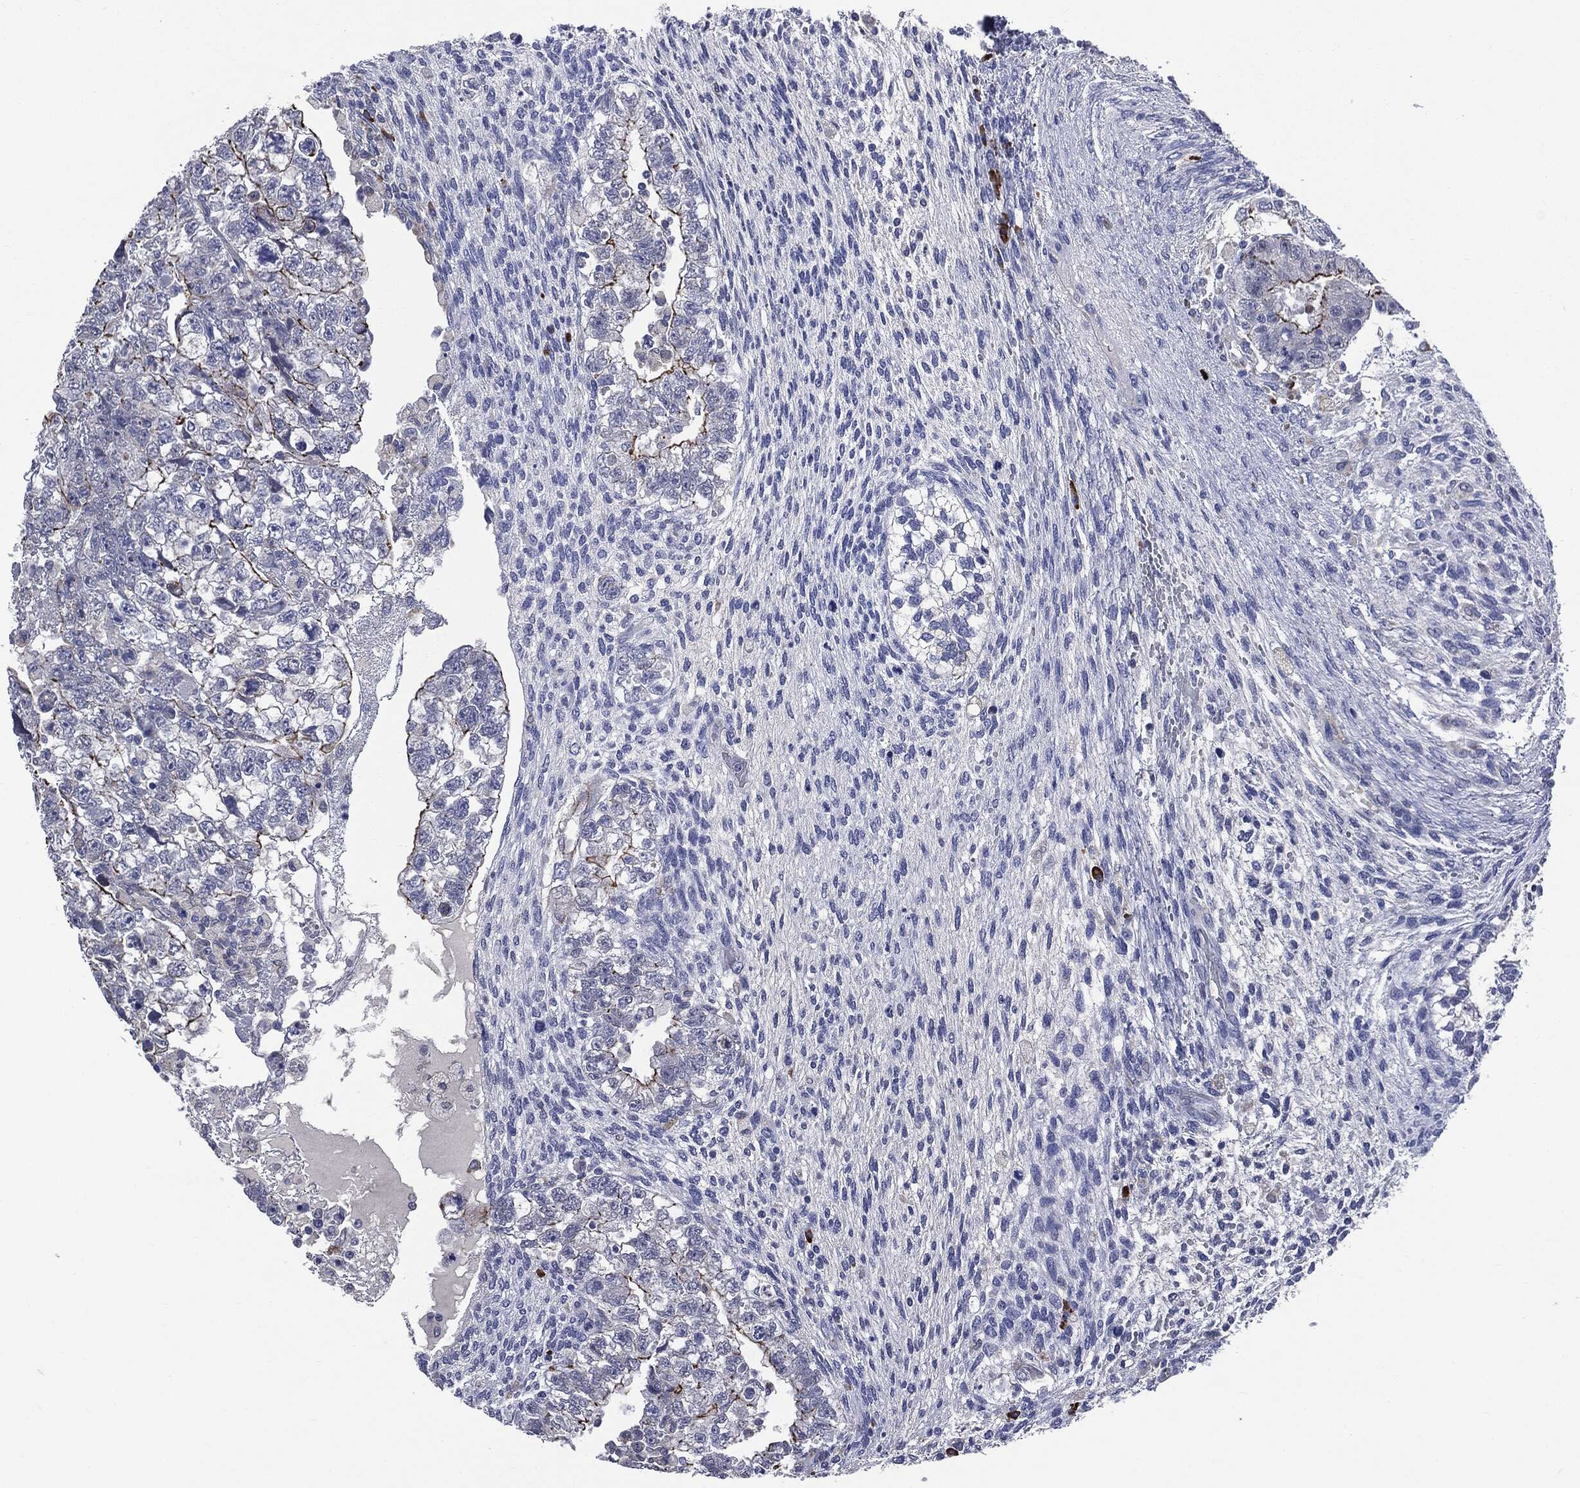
{"staining": {"intensity": "negative", "quantity": "none", "location": "none"}, "tissue": "testis cancer", "cell_type": "Tumor cells", "image_type": "cancer", "snomed": [{"axis": "morphology", "description": "Normal tissue, NOS"}, {"axis": "morphology", "description": "Carcinoma, Embryonal, NOS"}, {"axis": "topography", "description": "Testis"}], "caption": "Protein analysis of testis cancer (embryonal carcinoma) demonstrates no significant staining in tumor cells. The staining is performed using DAB brown chromogen with nuclei counter-stained in using hematoxylin.", "gene": "PTGS2", "patient": {"sex": "male", "age": 36}}